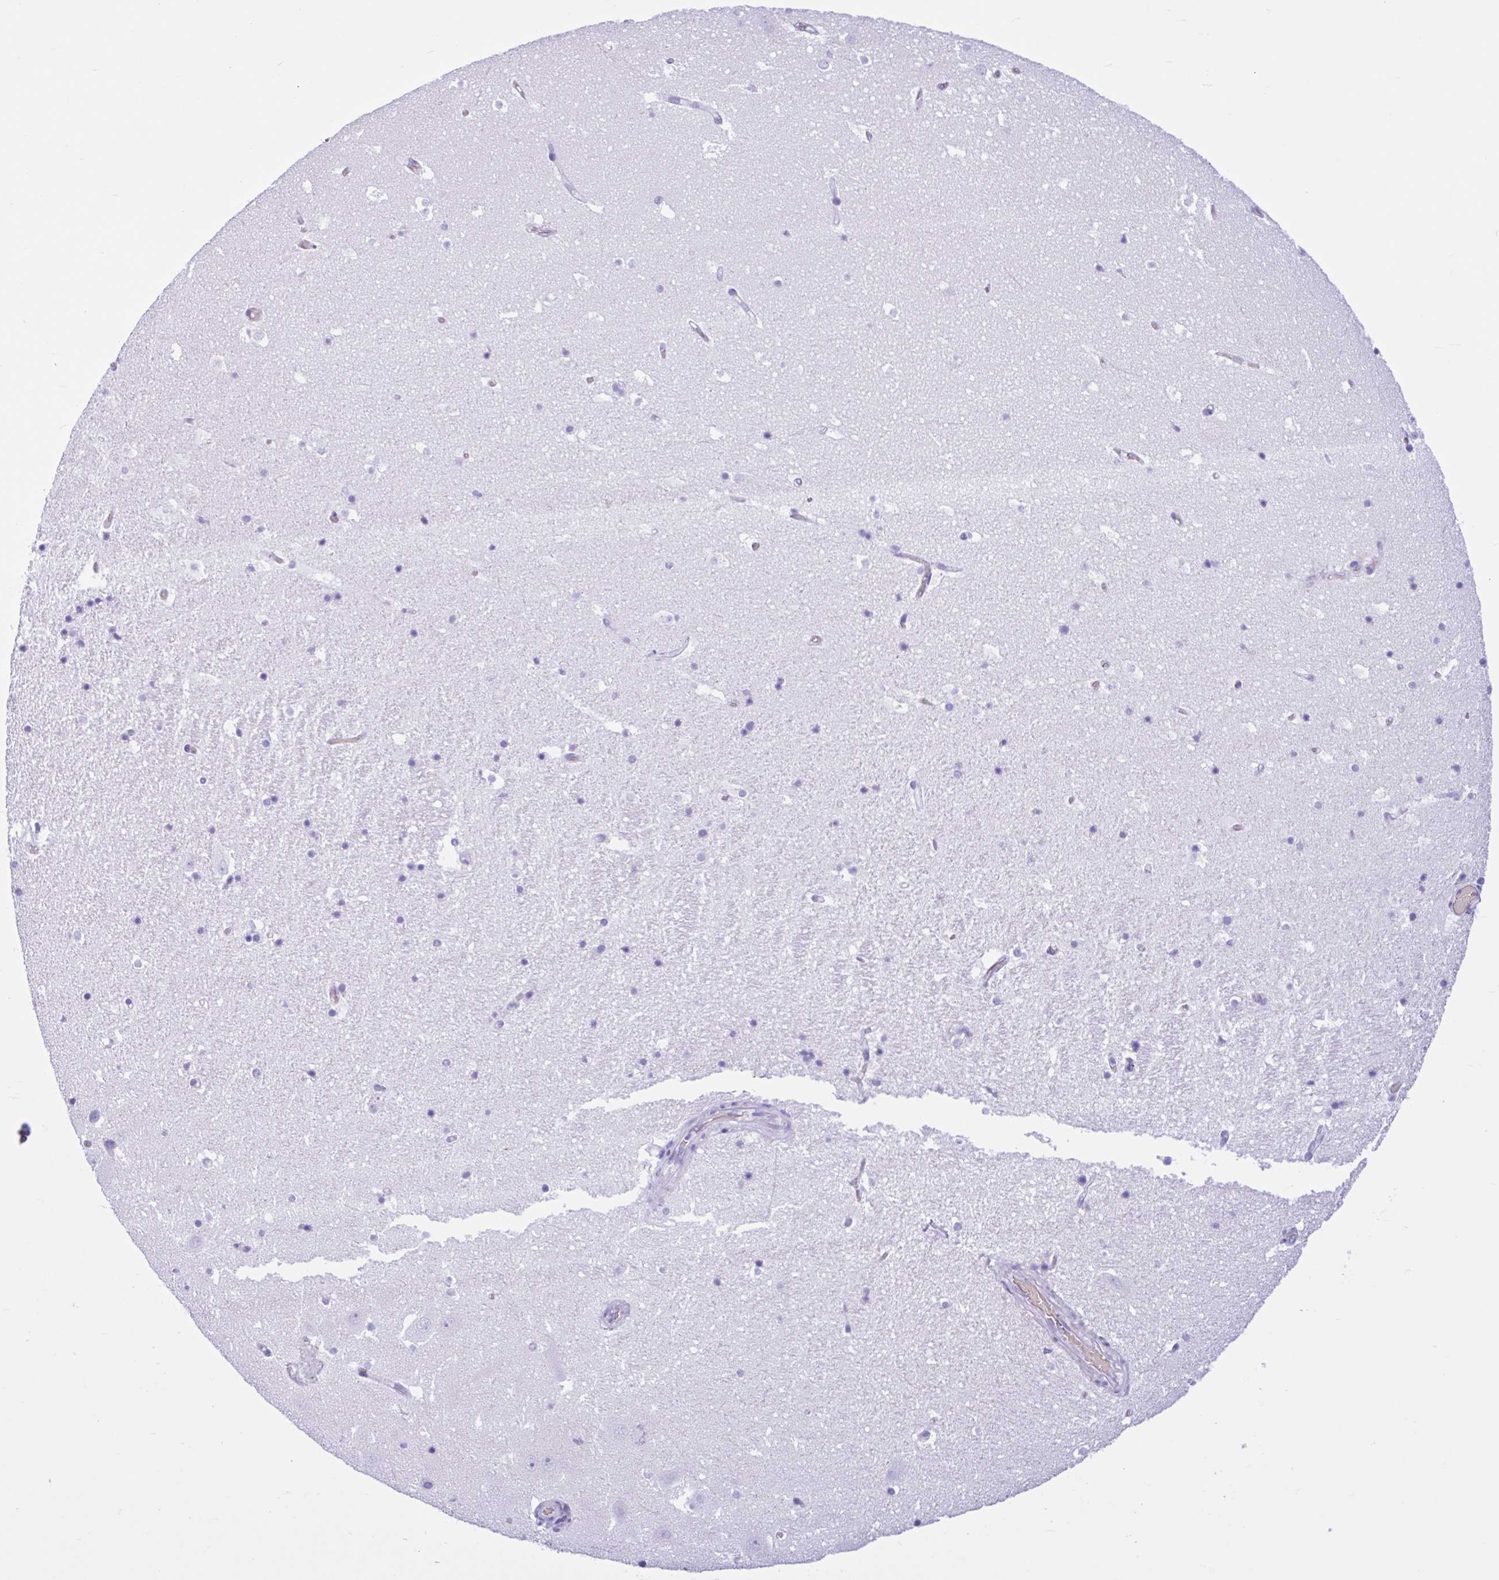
{"staining": {"intensity": "negative", "quantity": "none", "location": "none"}, "tissue": "hippocampus", "cell_type": "Glial cells", "image_type": "normal", "snomed": [{"axis": "morphology", "description": "Normal tissue, NOS"}, {"axis": "topography", "description": "Hippocampus"}], "caption": "This micrograph is of unremarkable hippocampus stained with immunohistochemistry (IHC) to label a protein in brown with the nuclei are counter-stained blue. There is no positivity in glial cells.", "gene": "TMEM79", "patient": {"sex": "female", "age": 42}}